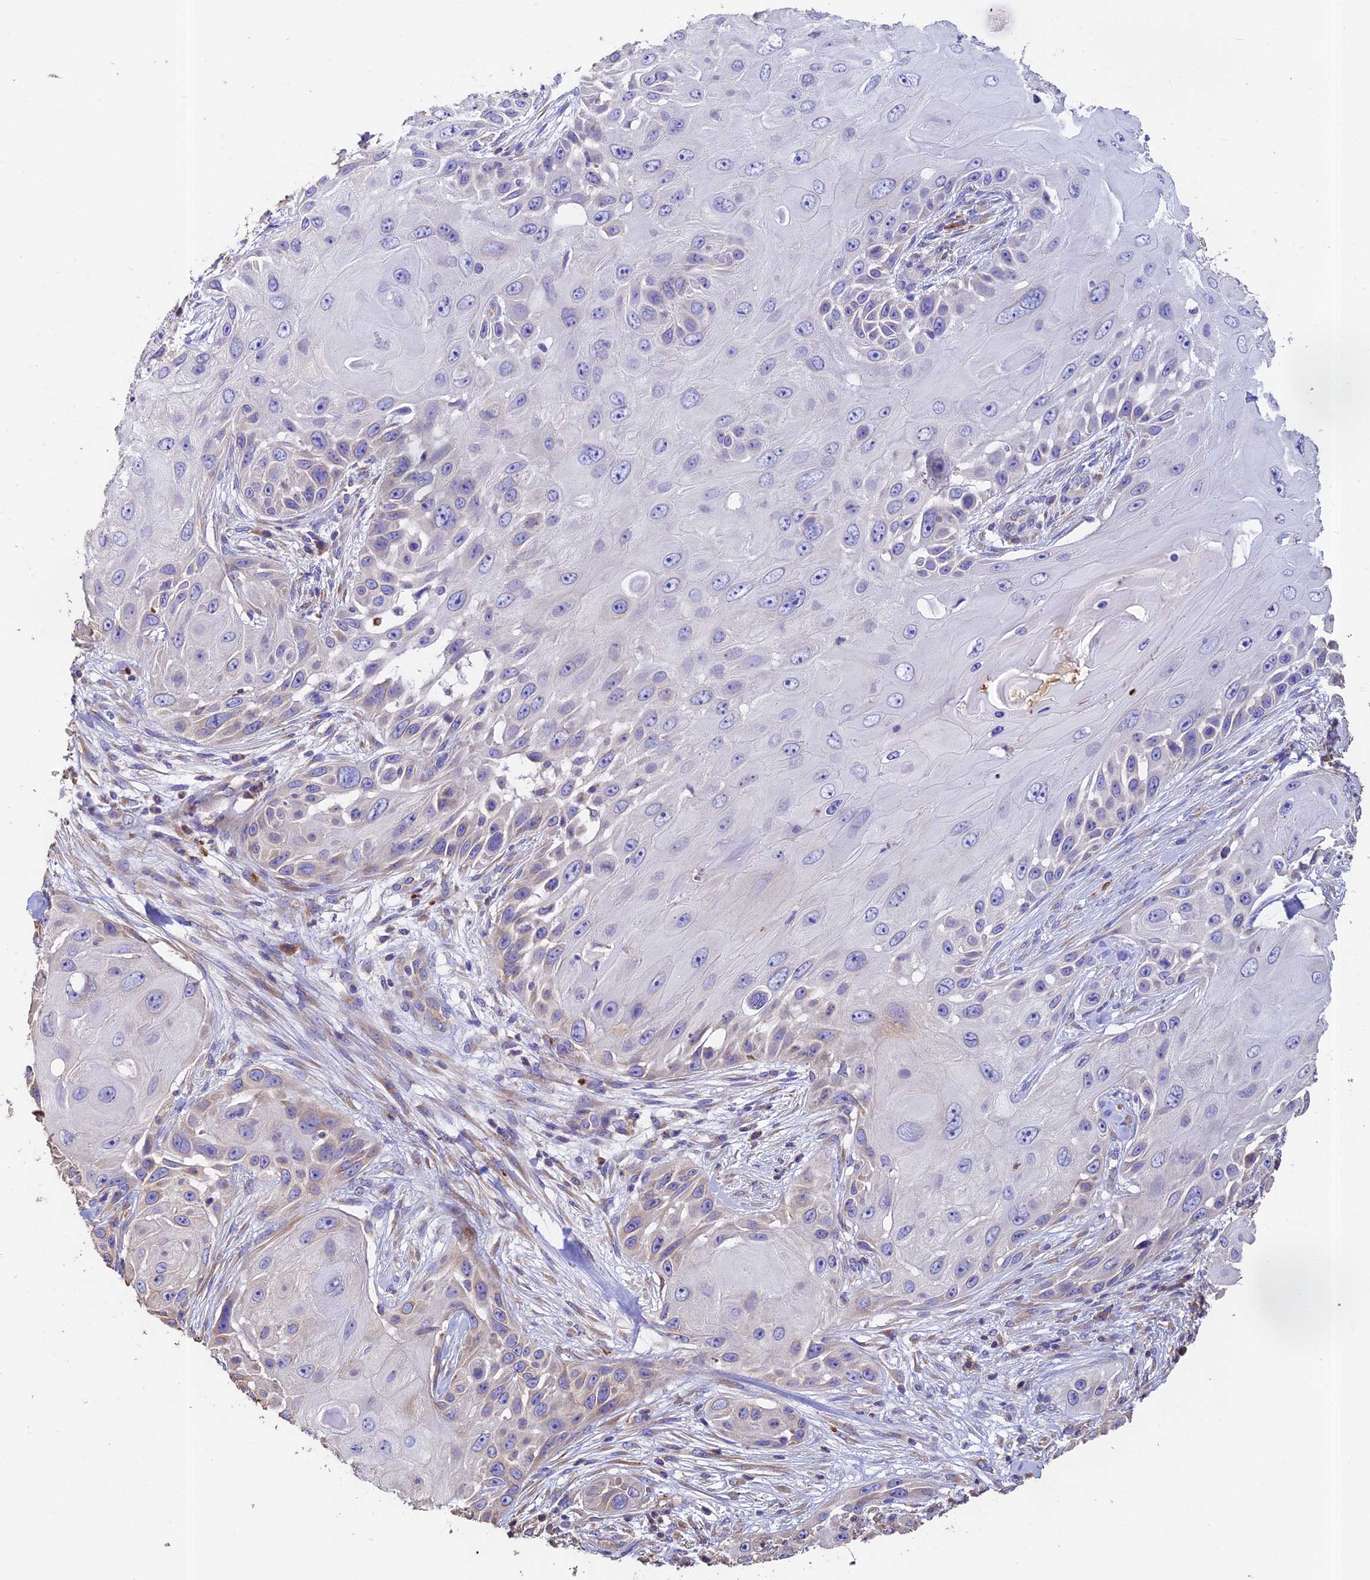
{"staining": {"intensity": "weak", "quantity": "<25%", "location": "cytoplasmic/membranous"}, "tissue": "skin cancer", "cell_type": "Tumor cells", "image_type": "cancer", "snomed": [{"axis": "morphology", "description": "Squamous cell carcinoma, NOS"}, {"axis": "topography", "description": "Skin"}], "caption": "Skin cancer was stained to show a protein in brown. There is no significant positivity in tumor cells.", "gene": "EMC3", "patient": {"sex": "female", "age": 44}}